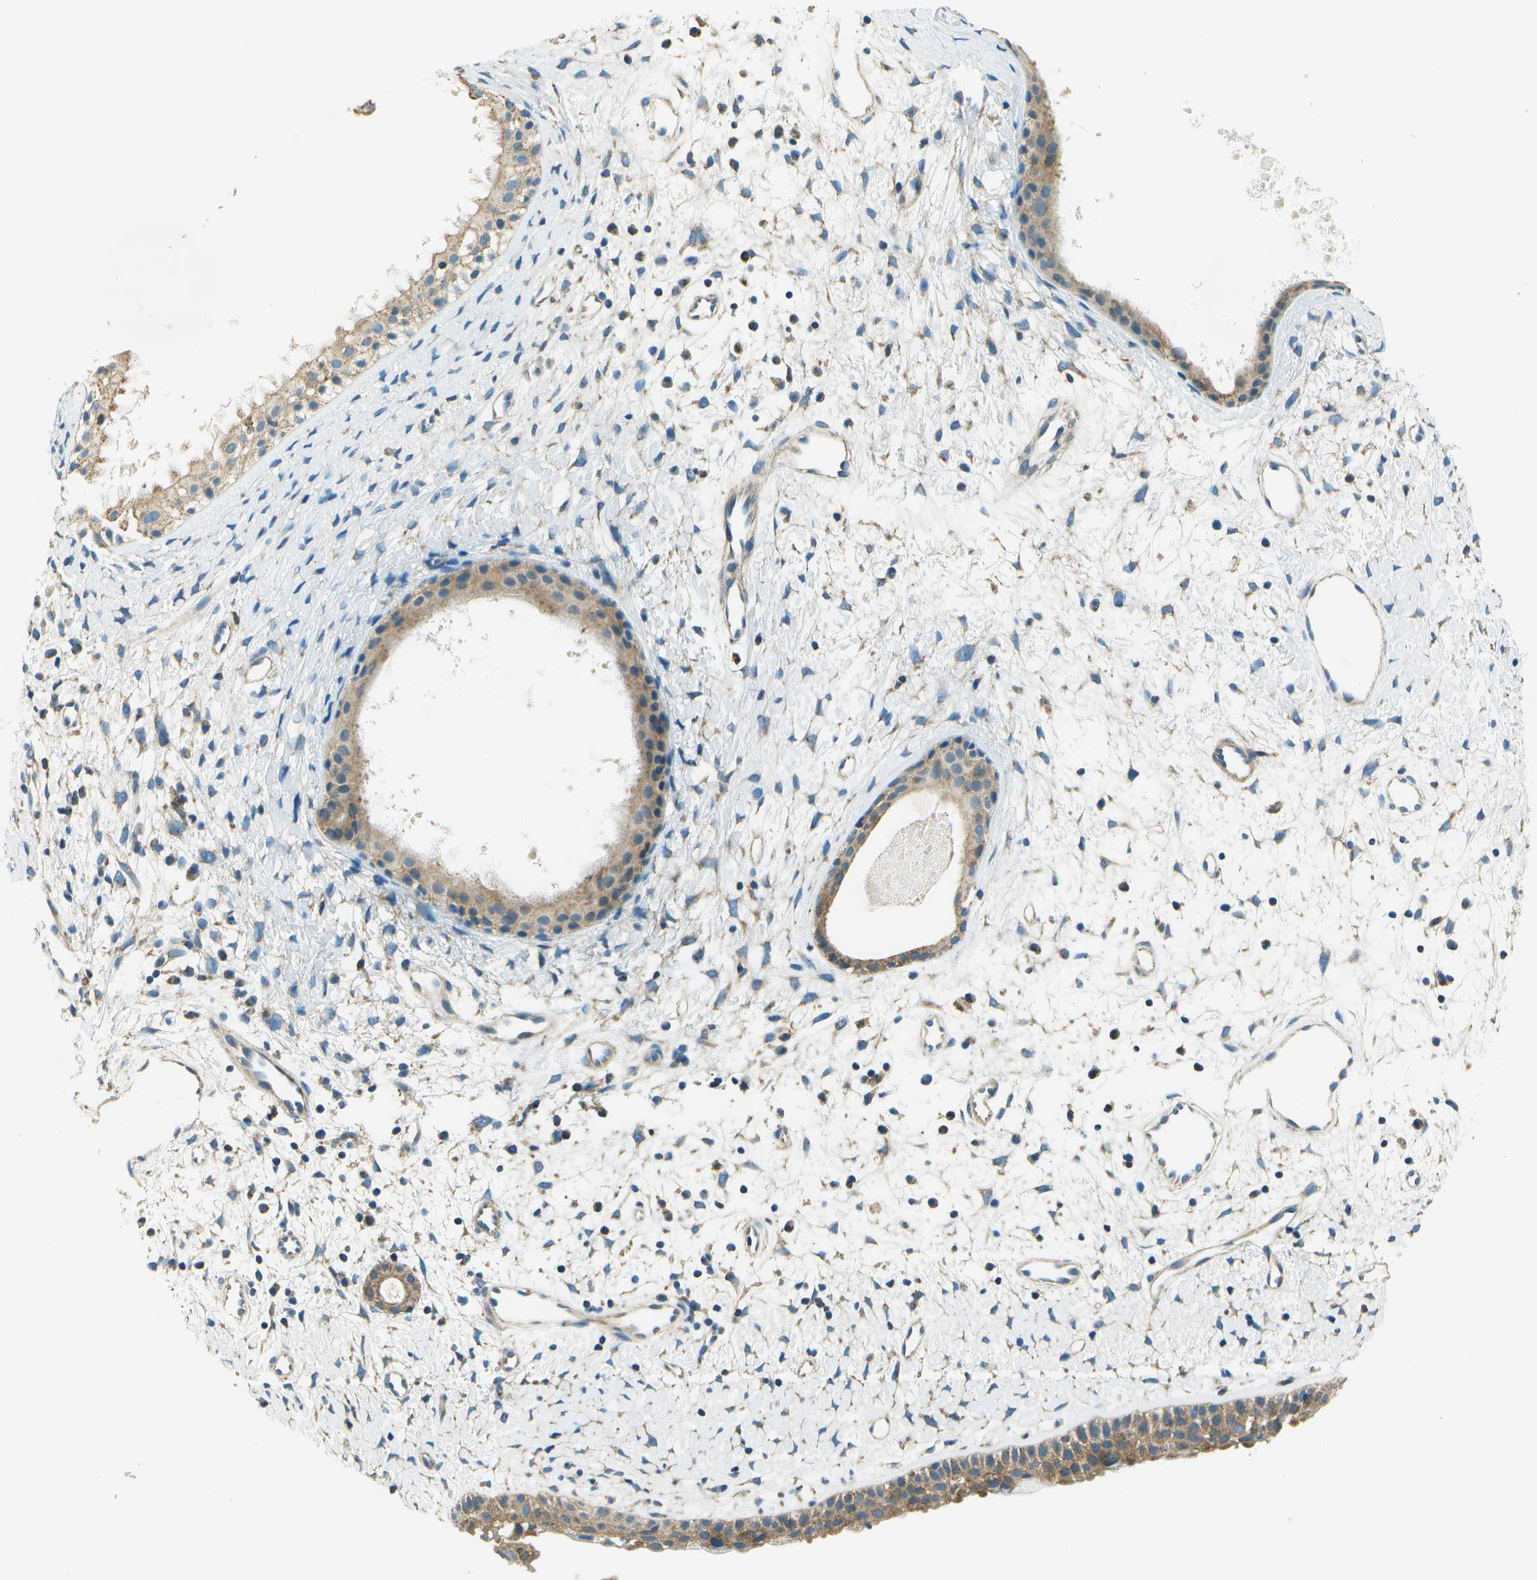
{"staining": {"intensity": "weak", "quantity": "25%-75%", "location": "cytoplasmic/membranous"}, "tissue": "nasopharynx", "cell_type": "Respiratory epithelial cells", "image_type": "normal", "snomed": [{"axis": "morphology", "description": "Normal tissue, NOS"}, {"axis": "topography", "description": "Nasopharynx"}], "caption": "A high-resolution image shows IHC staining of normal nasopharynx, which reveals weak cytoplasmic/membranous staining in about 25%-75% of respiratory epithelial cells.", "gene": "TMEM51", "patient": {"sex": "male", "age": 22}}